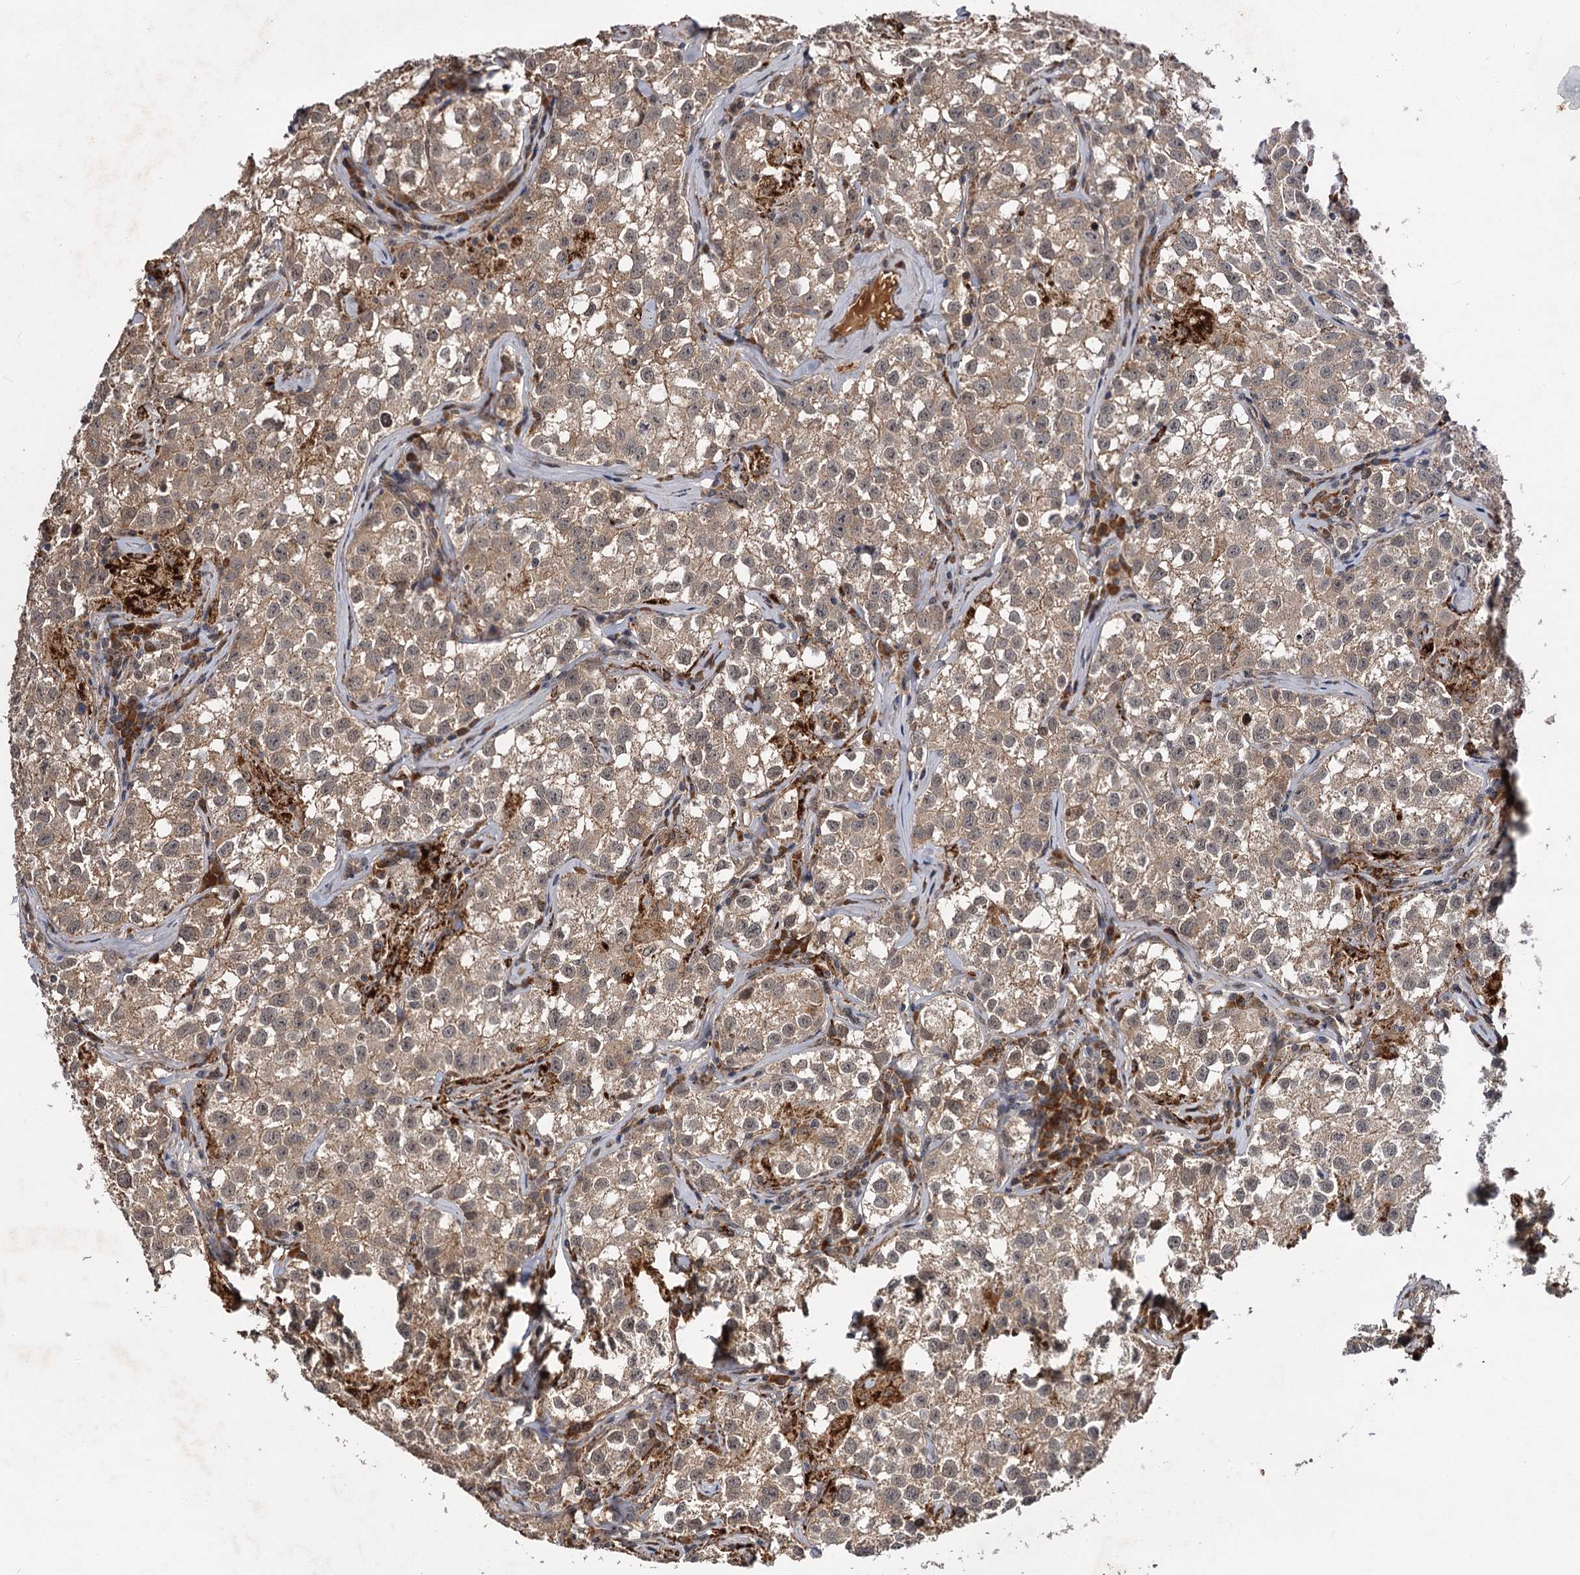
{"staining": {"intensity": "weak", "quantity": ">75%", "location": "cytoplasmic/membranous"}, "tissue": "testis cancer", "cell_type": "Tumor cells", "image_type": "cancer", "snomed": [{"axis": "morphology", "description": "Seminoma, NOS"}, {"axis": "morphology", "description": "Carcinoma, Embryonal, NOS"}, {"axis": "topography", "description": "Testis"}], "caption": "Protein expression analysis of human testis seminoma reveals weak cytoplasmic/membranous expression in approximately >75% of tumor cells.", "gene": "MBD6", "patient": {"sex": "male", "age": 43}}